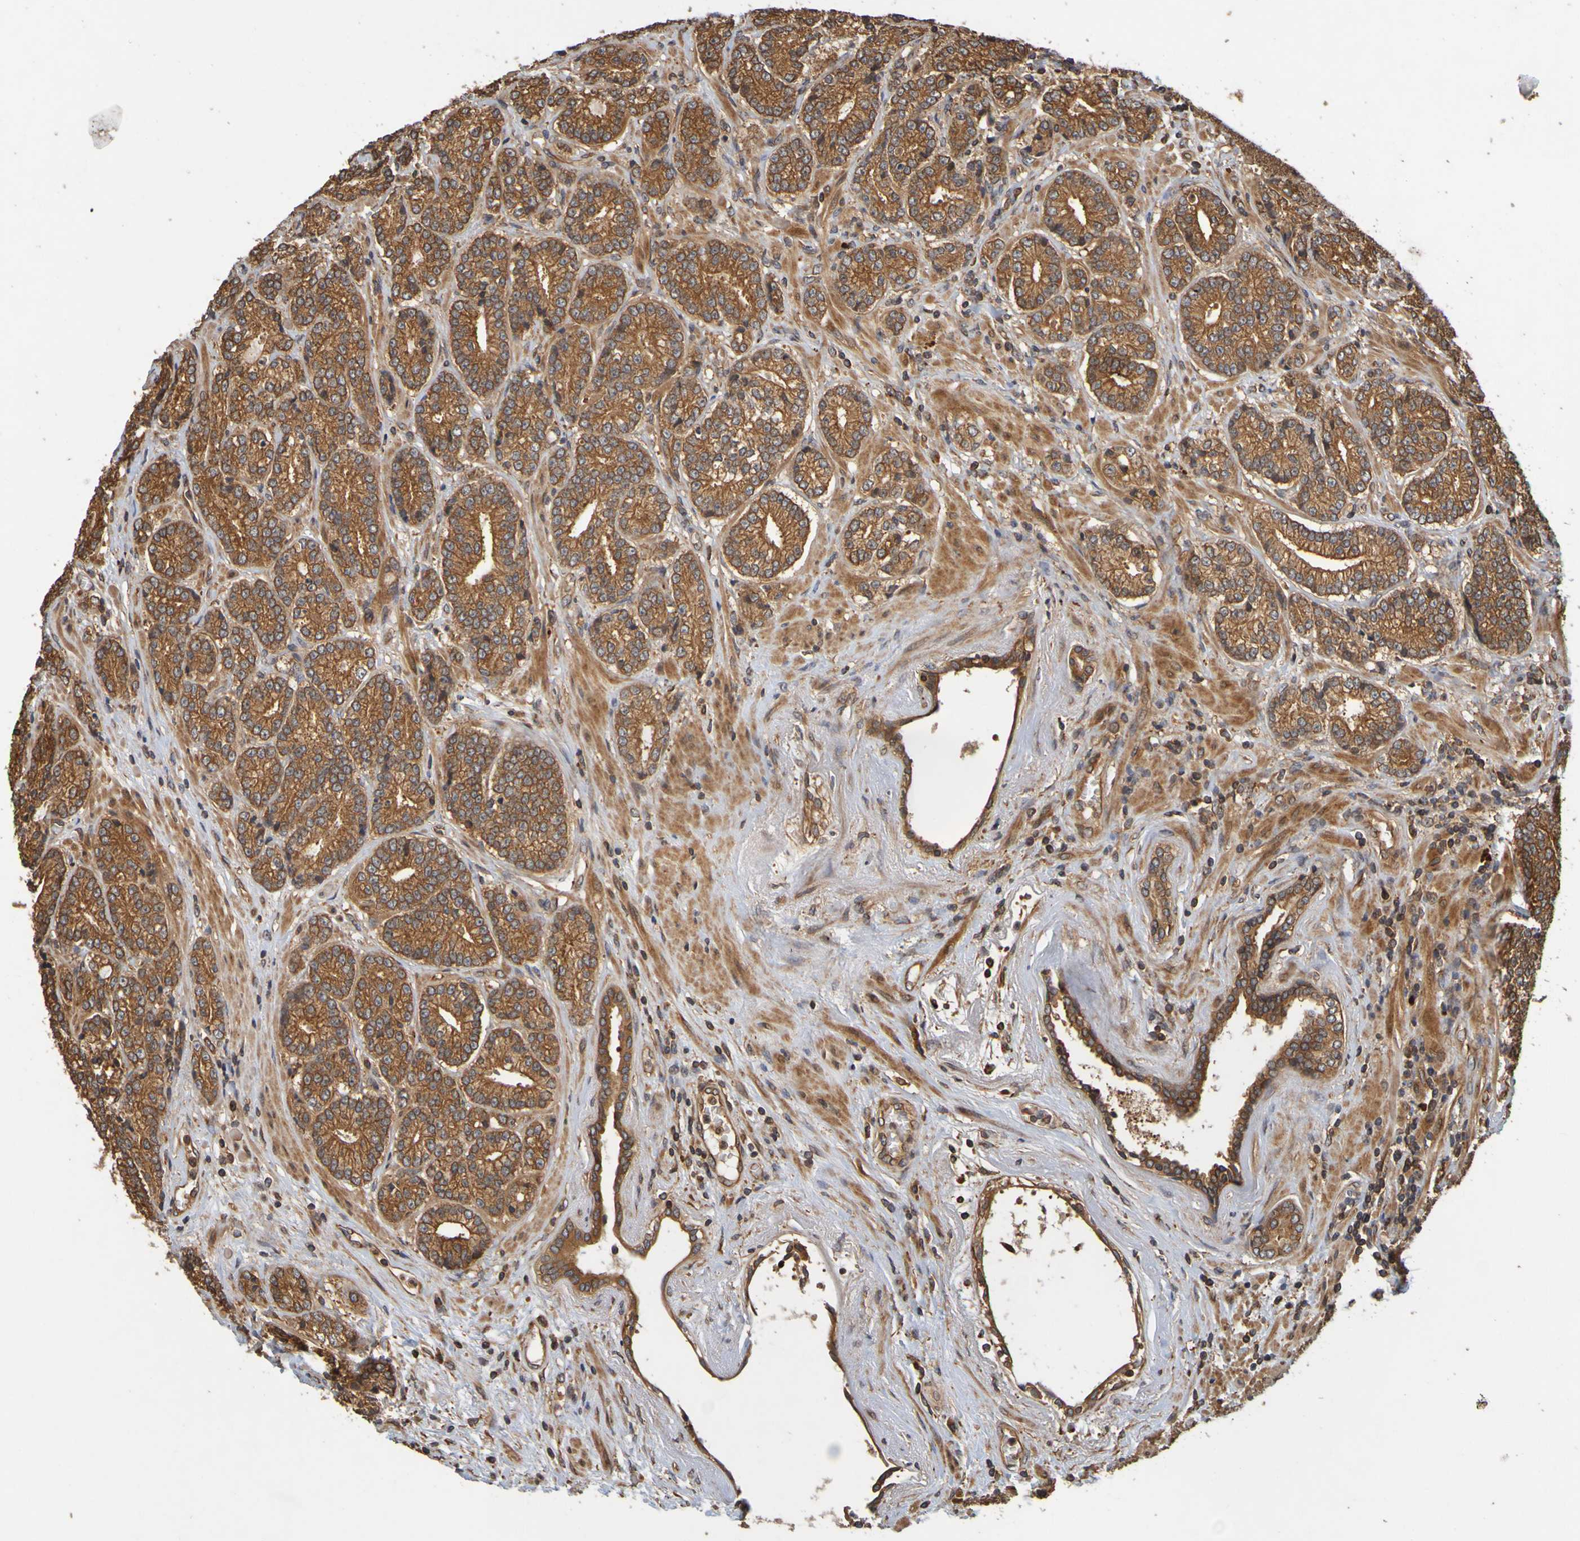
{"staining": {"intensity": "strong", "quantity": ">75%", "location": "cytoplasmic/membranous"}, "tissue": "prostate cancer", "cell_type": "Tumor cells", "image_type": "cancer", "snomed": [{"axis": "morphology", "description": "Adenocarcinoma, High grade"}, {"axis": "topography", "description": "Prostate"}], "caption": "Protein staining displays strong cytoplasmic/membranous positivity in approximately >75% of tumor cells in prostate high-grade adenocarcinoma.", "gene": "OCRL", "patient": {"sex": "male", "age": 61}}